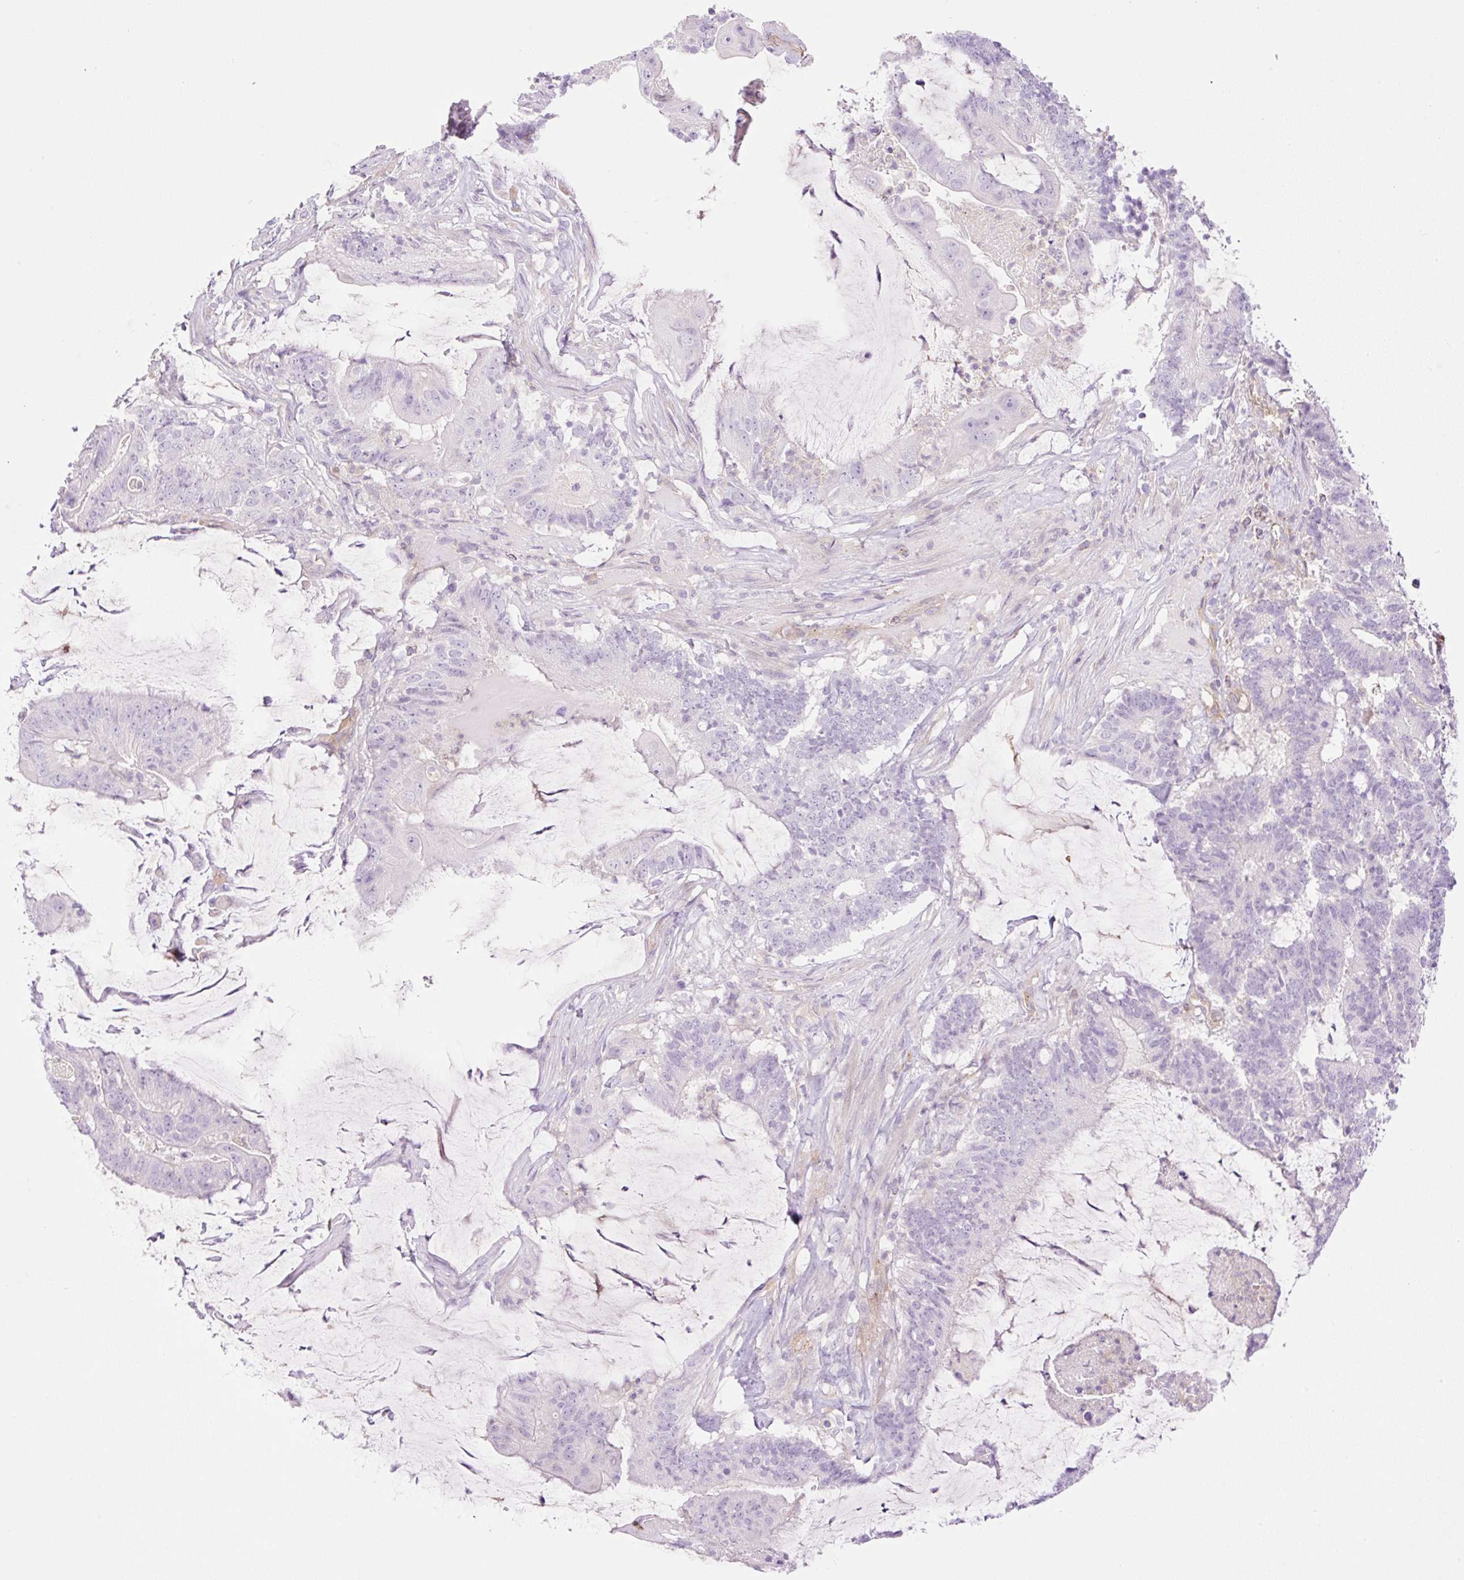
{"staining": {"intensity": "negative", "quantity": "none", "location": "none"}, "tissue": "colorectal cancer", "cell_type": "Tumor cells", "image_type": "cancer", "snomed": [{"axis": "morphology", "description": "Adenocarcinoma, NOS"}, {"axis": "topography", "description": "Colon"}], "caption": "Adenocarcinoma (colorectal) was stained to show a protein in brown. There is no significant staining in tumor cells.", "gene": "EHD3", "patient": {"sex": "female", "age": 43}}